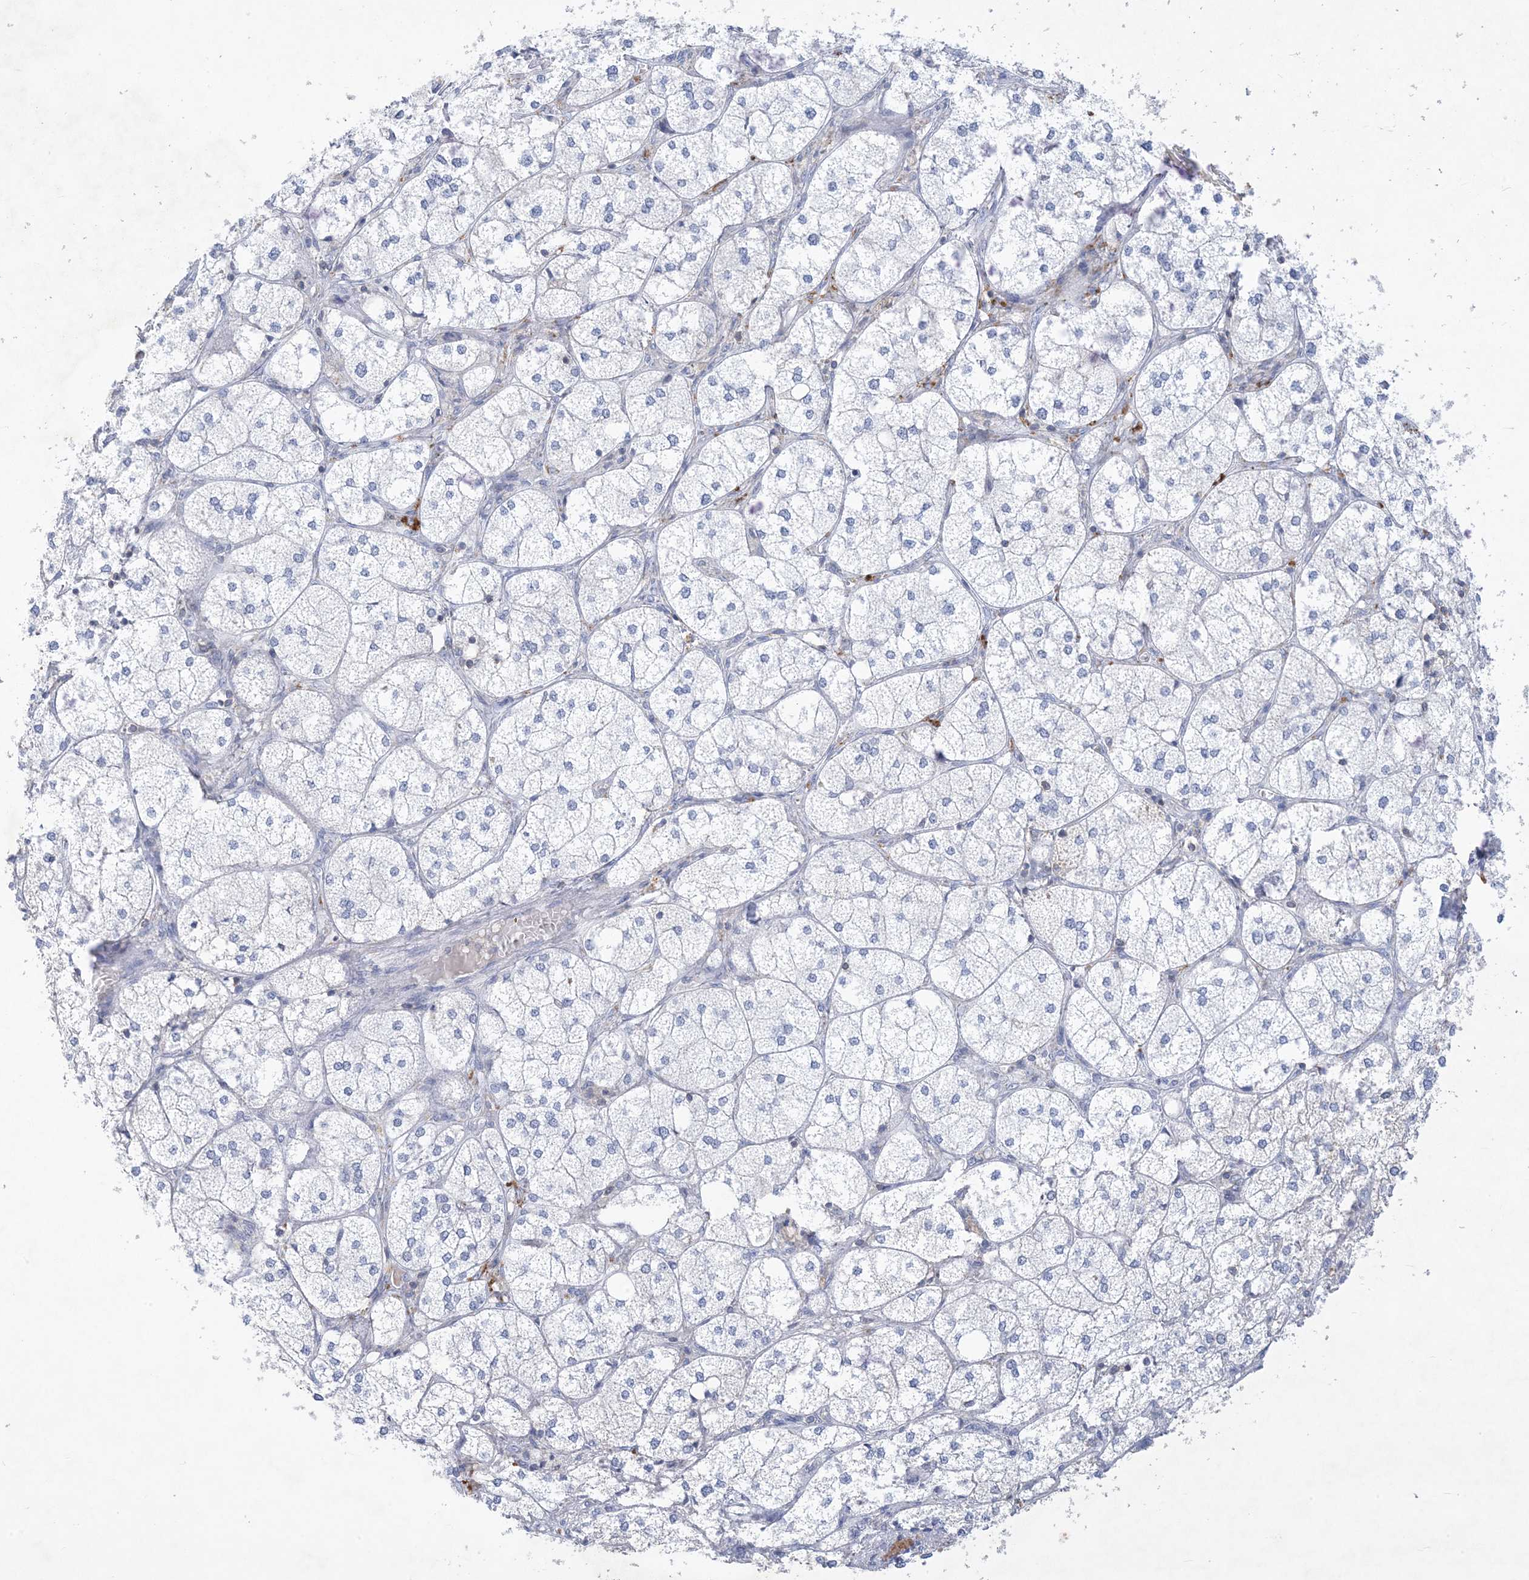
{"staining": {"intensity": "negative", "quantity": "none", "location": "none"}, "tissue": "adrenal gland", "cell_type": "Glandular cells", "image_type": "normal", "snomed": [{"axis": "morphology", "description": "Normal tissue, NOS"}, {"axis": "topography", "description": "Adrenal gland"}], "caption": "The image reveals no significant staining in glandular cells of adrenal gland.", "gene": "PSD4", "patient": {"sex": "female", "age": 61}}